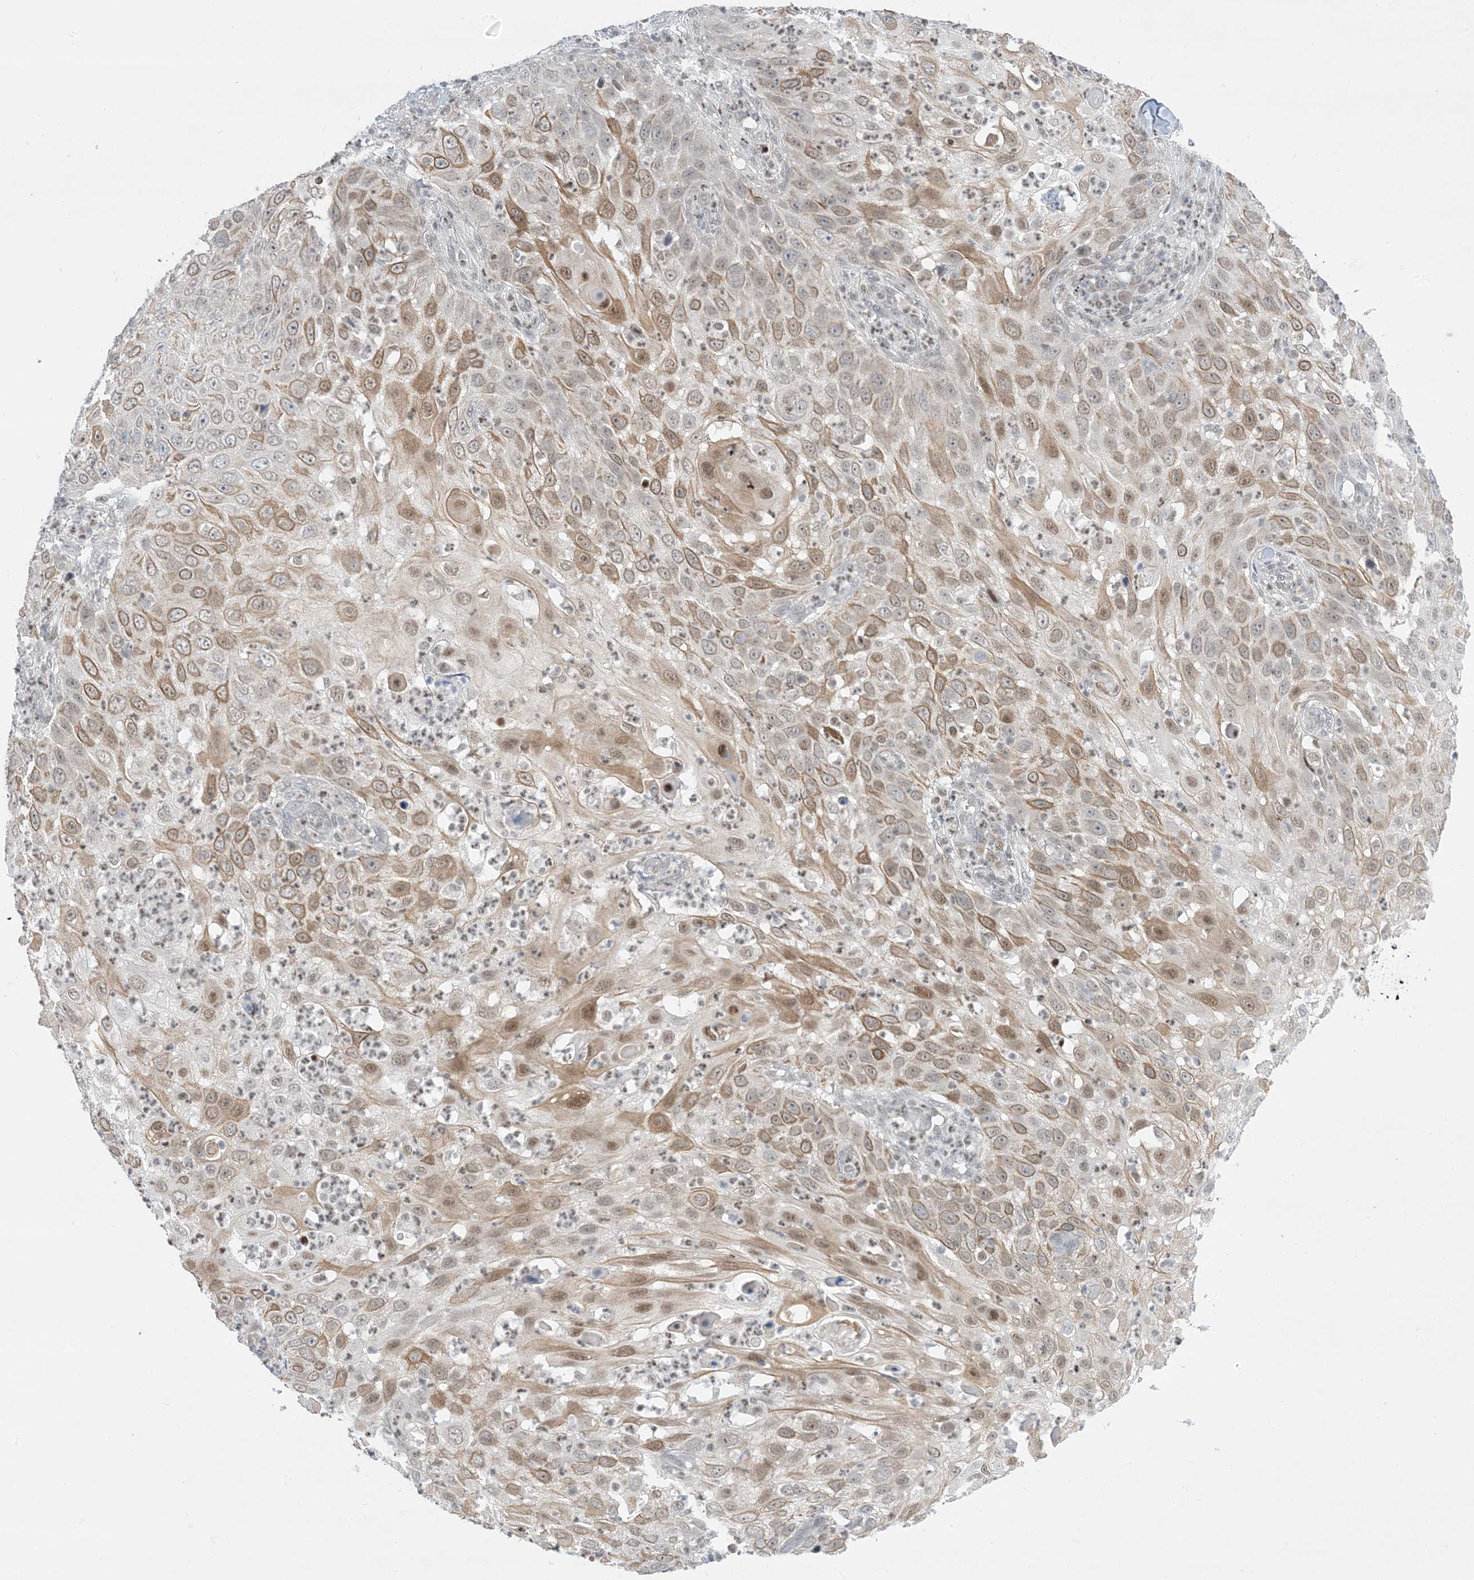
{"staining": {"intensity": "moderate", "quantity": ">75%", "location": "cytoplasmic/membranous"}, "tissue": "skin cancer", "cell_type": "Tumor cells", "image_type": "cancer", "snomed": [{"axis": "morphology", "description": "Squamous cell carcinoma, NOS"}, {"axis": "topography", "description": "Skin"}], "caption": "Human skin cancer stained with a brown dye exhibits moderate cytoplasmic/membranous positive staining in approximately >75% of tumor cells.", "gene": "TFPT", "patient": {"sex": "female", "age": 44}}